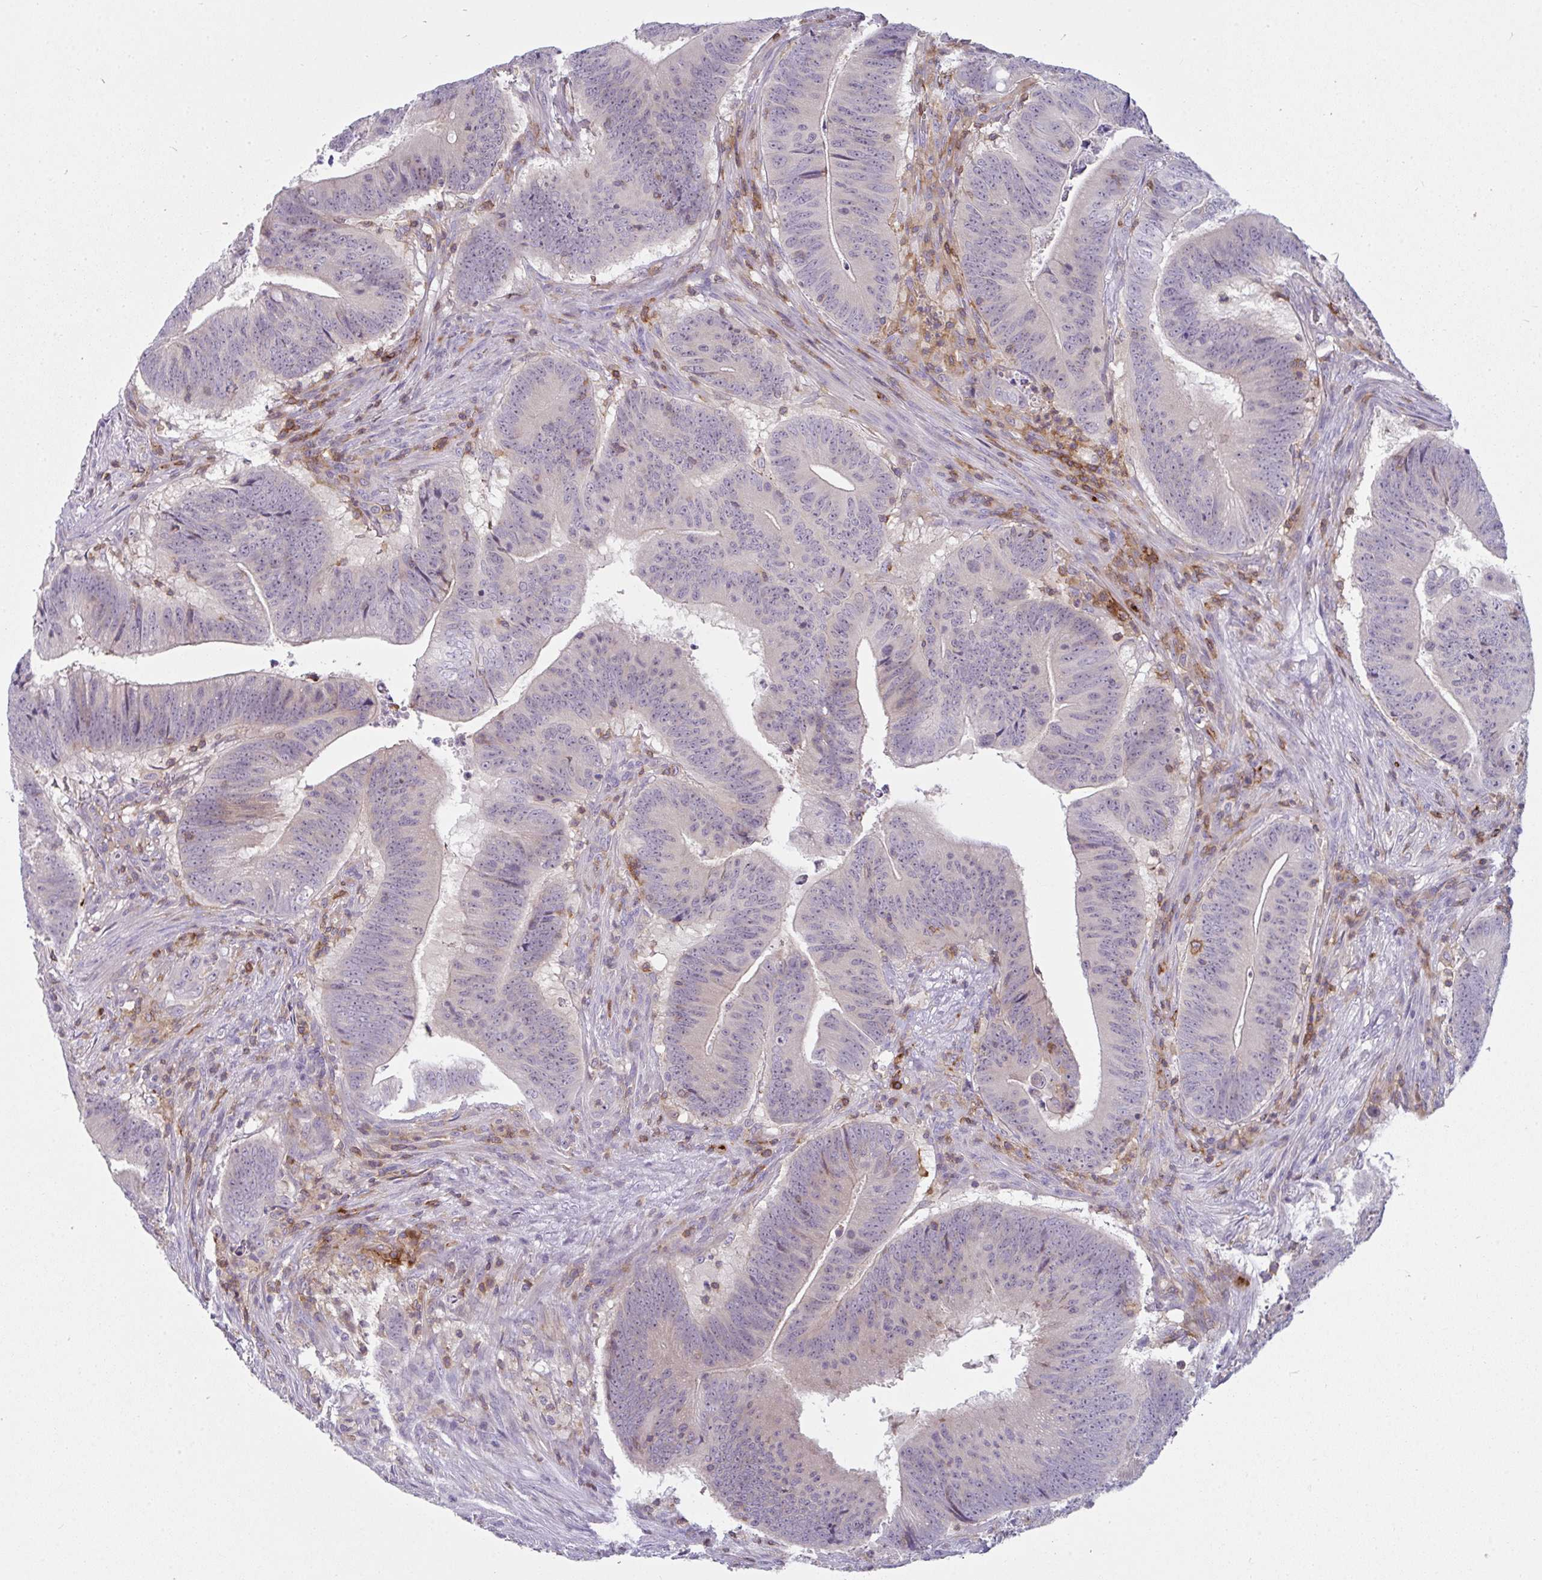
{"staining": {"intensity": "negative", "quantity": "none", "location": "none"}, "tissue": "colorectal cancer", "cell_type": "Tumor cells", "image_type": "cancer", "snomed": [{"axis": "morphology", "description": "Adenocarcinoma, NOS"}, {"axis": "topography", "description": "Colon"}], "caption": "IHC histopathology image of neoplastic tissue: human adenocarcinoma (colorectal) stained with DAB exhibits no significant protein expression in tumor cells. Nuclei are stained in blue.", "gene": "CD80", "patient": {"sex": "female", "age": 87}}